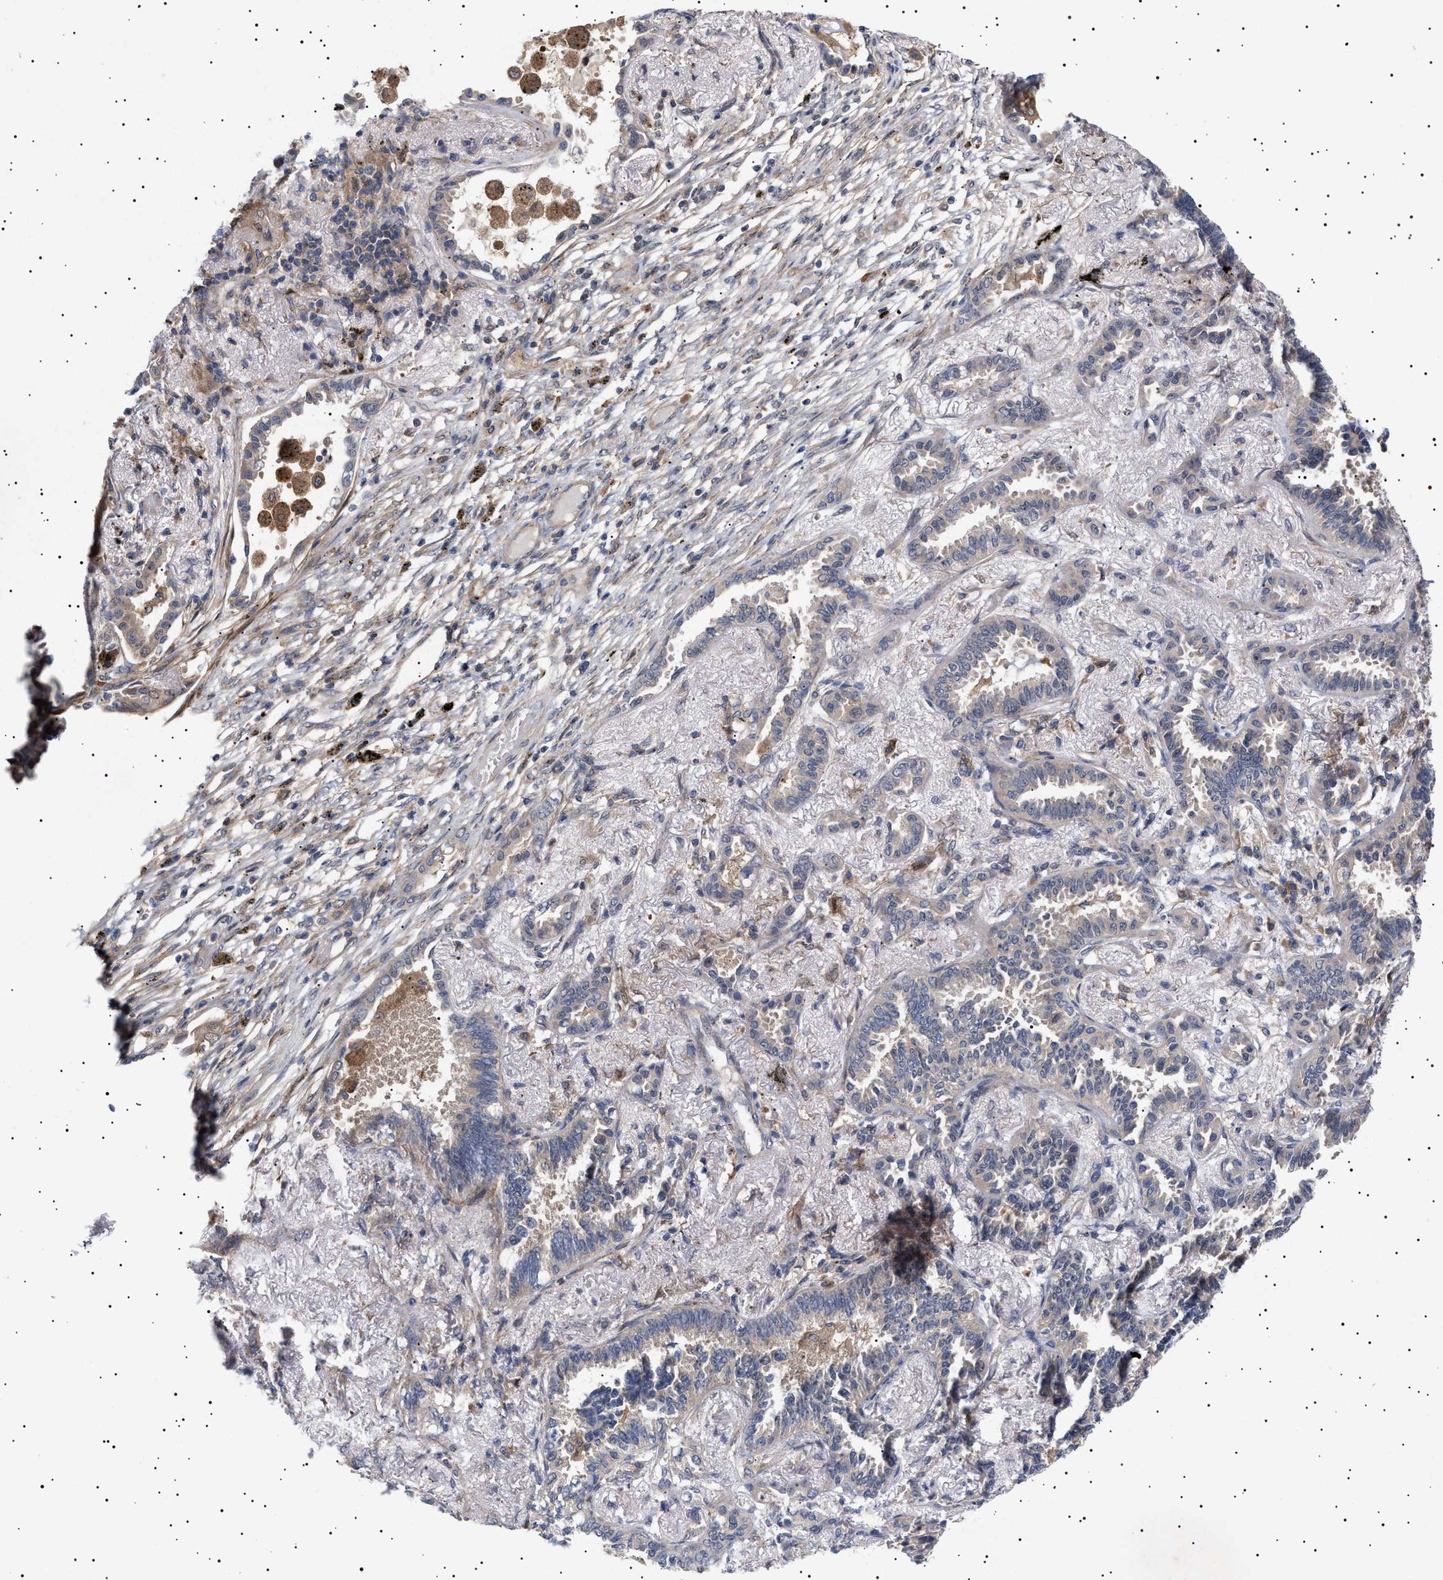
{"staining": {"intensity": "negative", "quantity": "none", "location": "none"}, "tissue": "lung cancer", "cell_type": "Tumor cells", "image_type": "cancer", "snomed": [{"axis": "morphology", "description": "Adenocarcinoma, NOS"}, {"axis": "topography", "description": "Lung"}], "caption": "The histopathology image displays no significant positivity in tumor cells of lung adenocarcinoma.", "gene": "NPLOC4", "patient": {"sex": "male", "age": 59}}